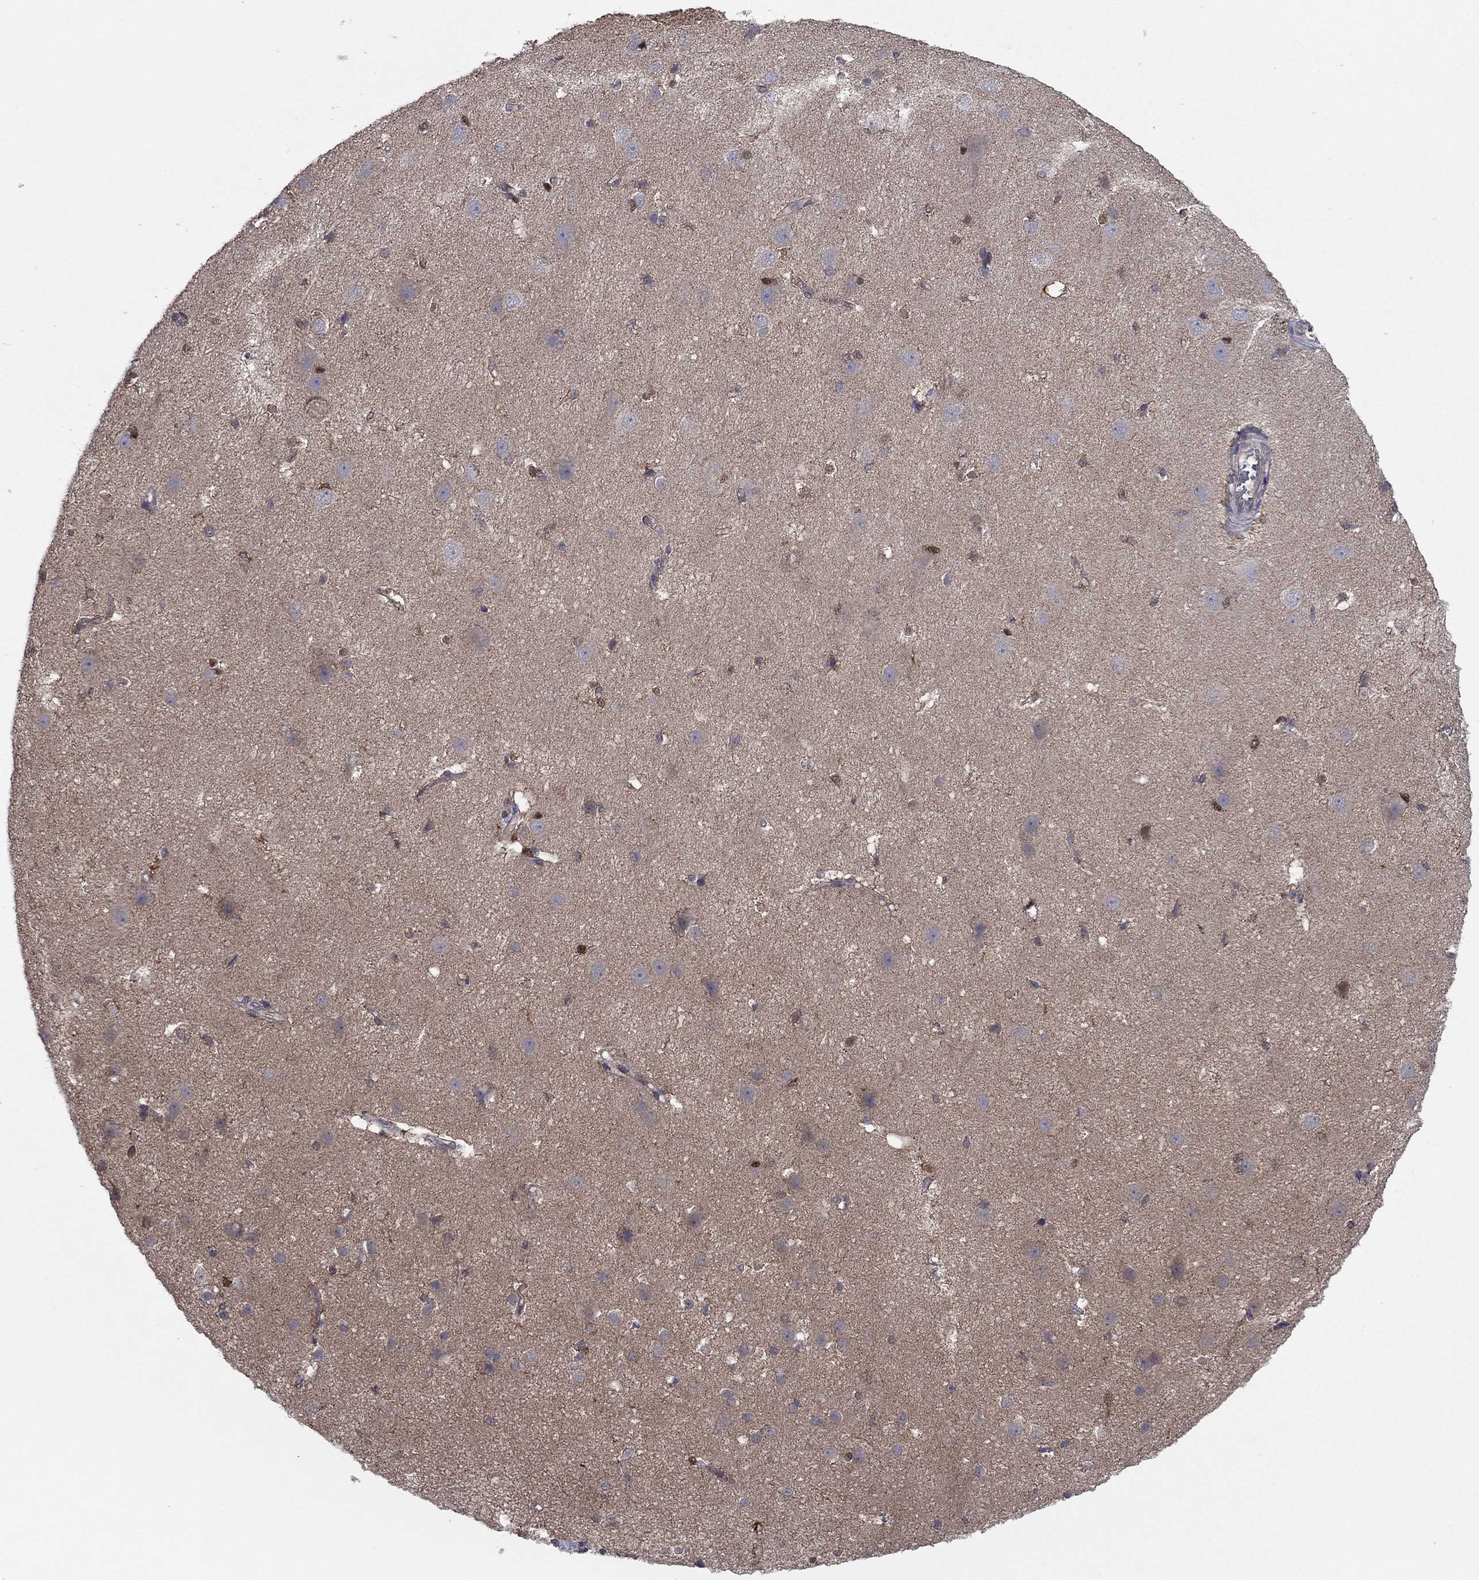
{"staining": {"intensity": "negative", "quantity": "none", "location": "none"}, "tissue": "cerebral cortex", "cell_type": "Endothelial cells", "image_type": "normal", "snomed": [{"axis": "morphology", "description": "Normal tissue, NOS"}, {"axis": "topography", "description": "Cerebral cortex"}], "caption": "Immunohistochemistry (IHC) histopathology image of normal cerebral cortex: cerebral cortex stained with DAB exhibits no significant protein expression in endothelial cells. The staining was performed using DAB (3,3'-diaminobenzidine) to visualize the protein expression in brown, while the nuclei were stained in blue with hematoxylin (Magnification: 20x).", "gene": "GRHPR", "patient": {"sex": "male", "age": 37}}